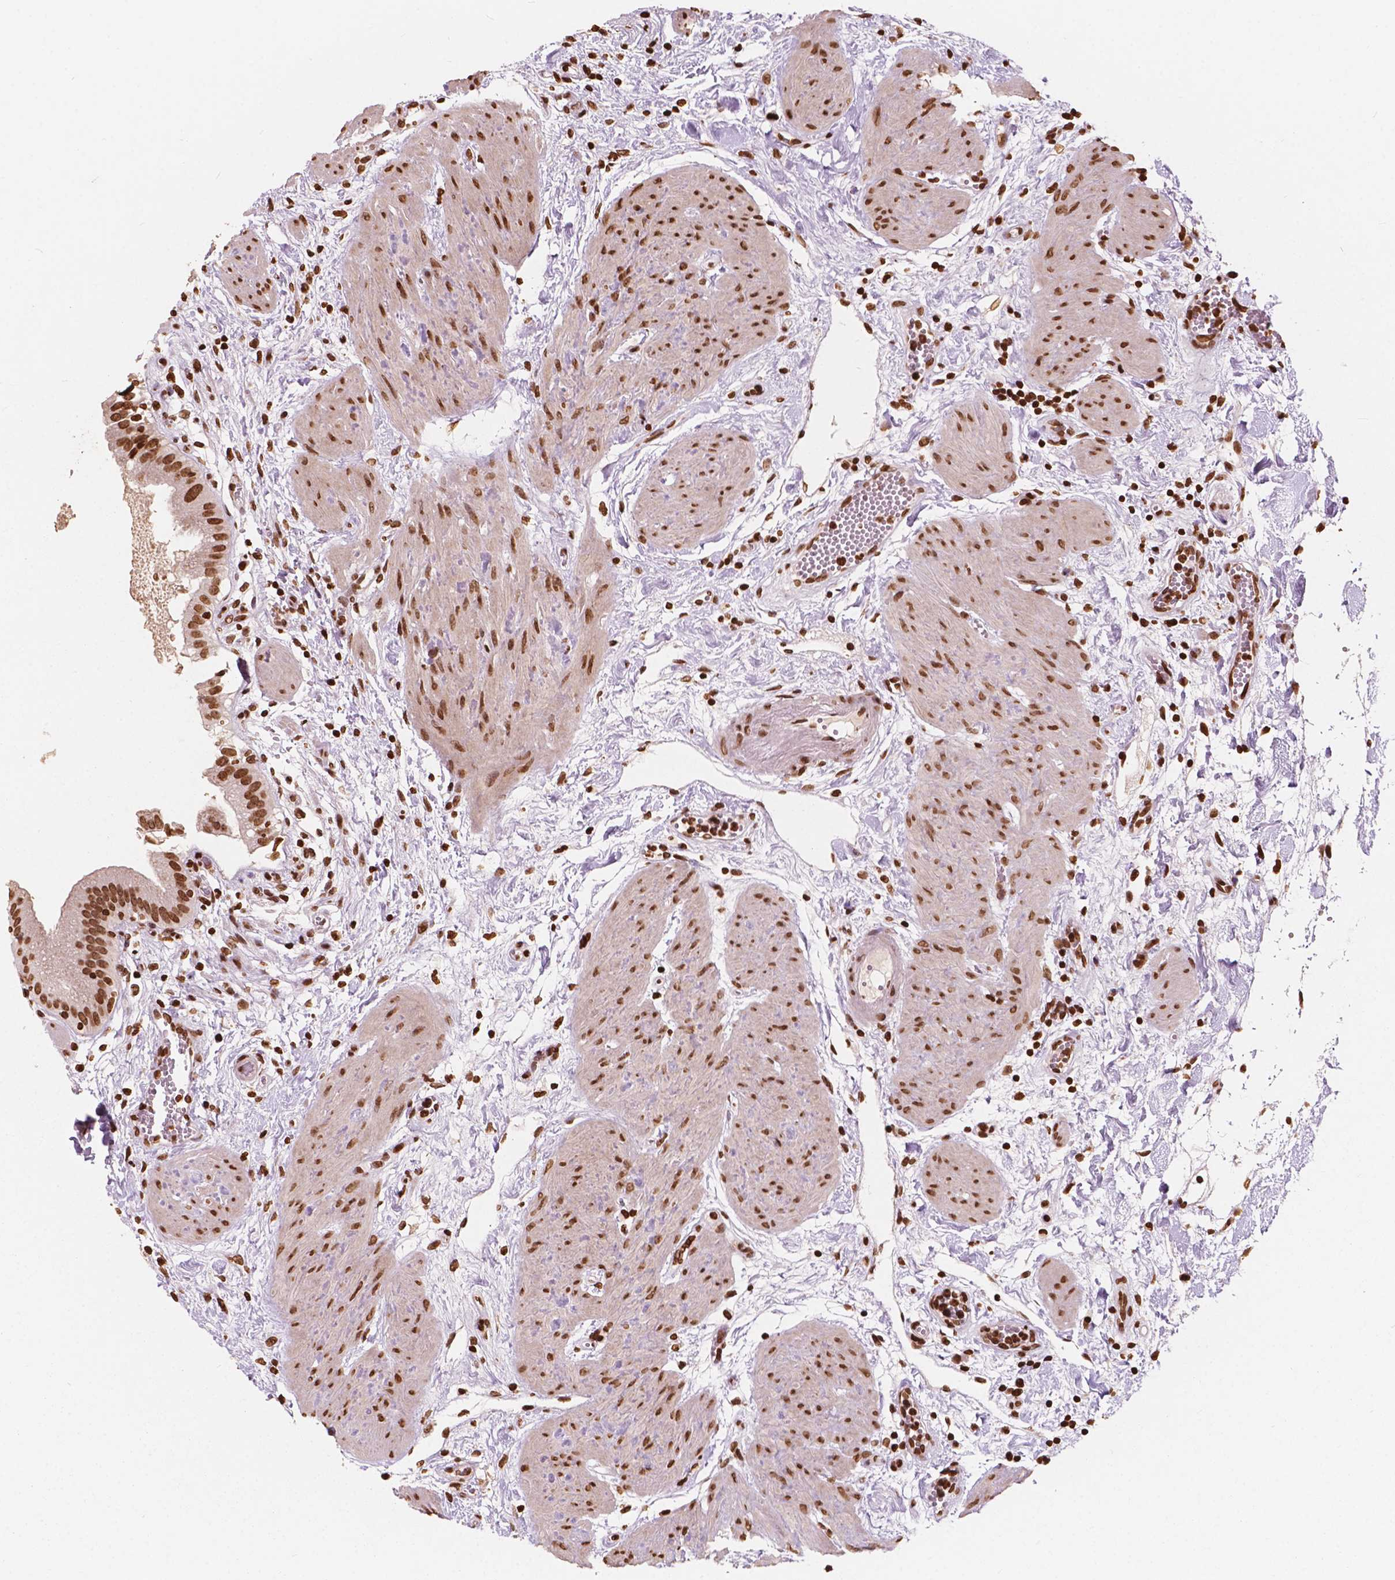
{"staining": {"intensity": "strong", "quantity": ">75%", "location": "nuclear"}, "tissue": "gallbladder", "cell_type": "Glandular cells", "image_type": "normal", "snomed": [{"axis": "morphology", "description": "Normal tissue, NOS"}, {"axis": "topography", "description": "Gallbladder"}], "caption": "Gallbladder stained for a protein displays strong nuclear positivity in glandular cells. (DAB = brown stain, brightfield microscopy at high magnification).", "gene": "H3C7", "patient": {"sex": "female", "age": 65}}